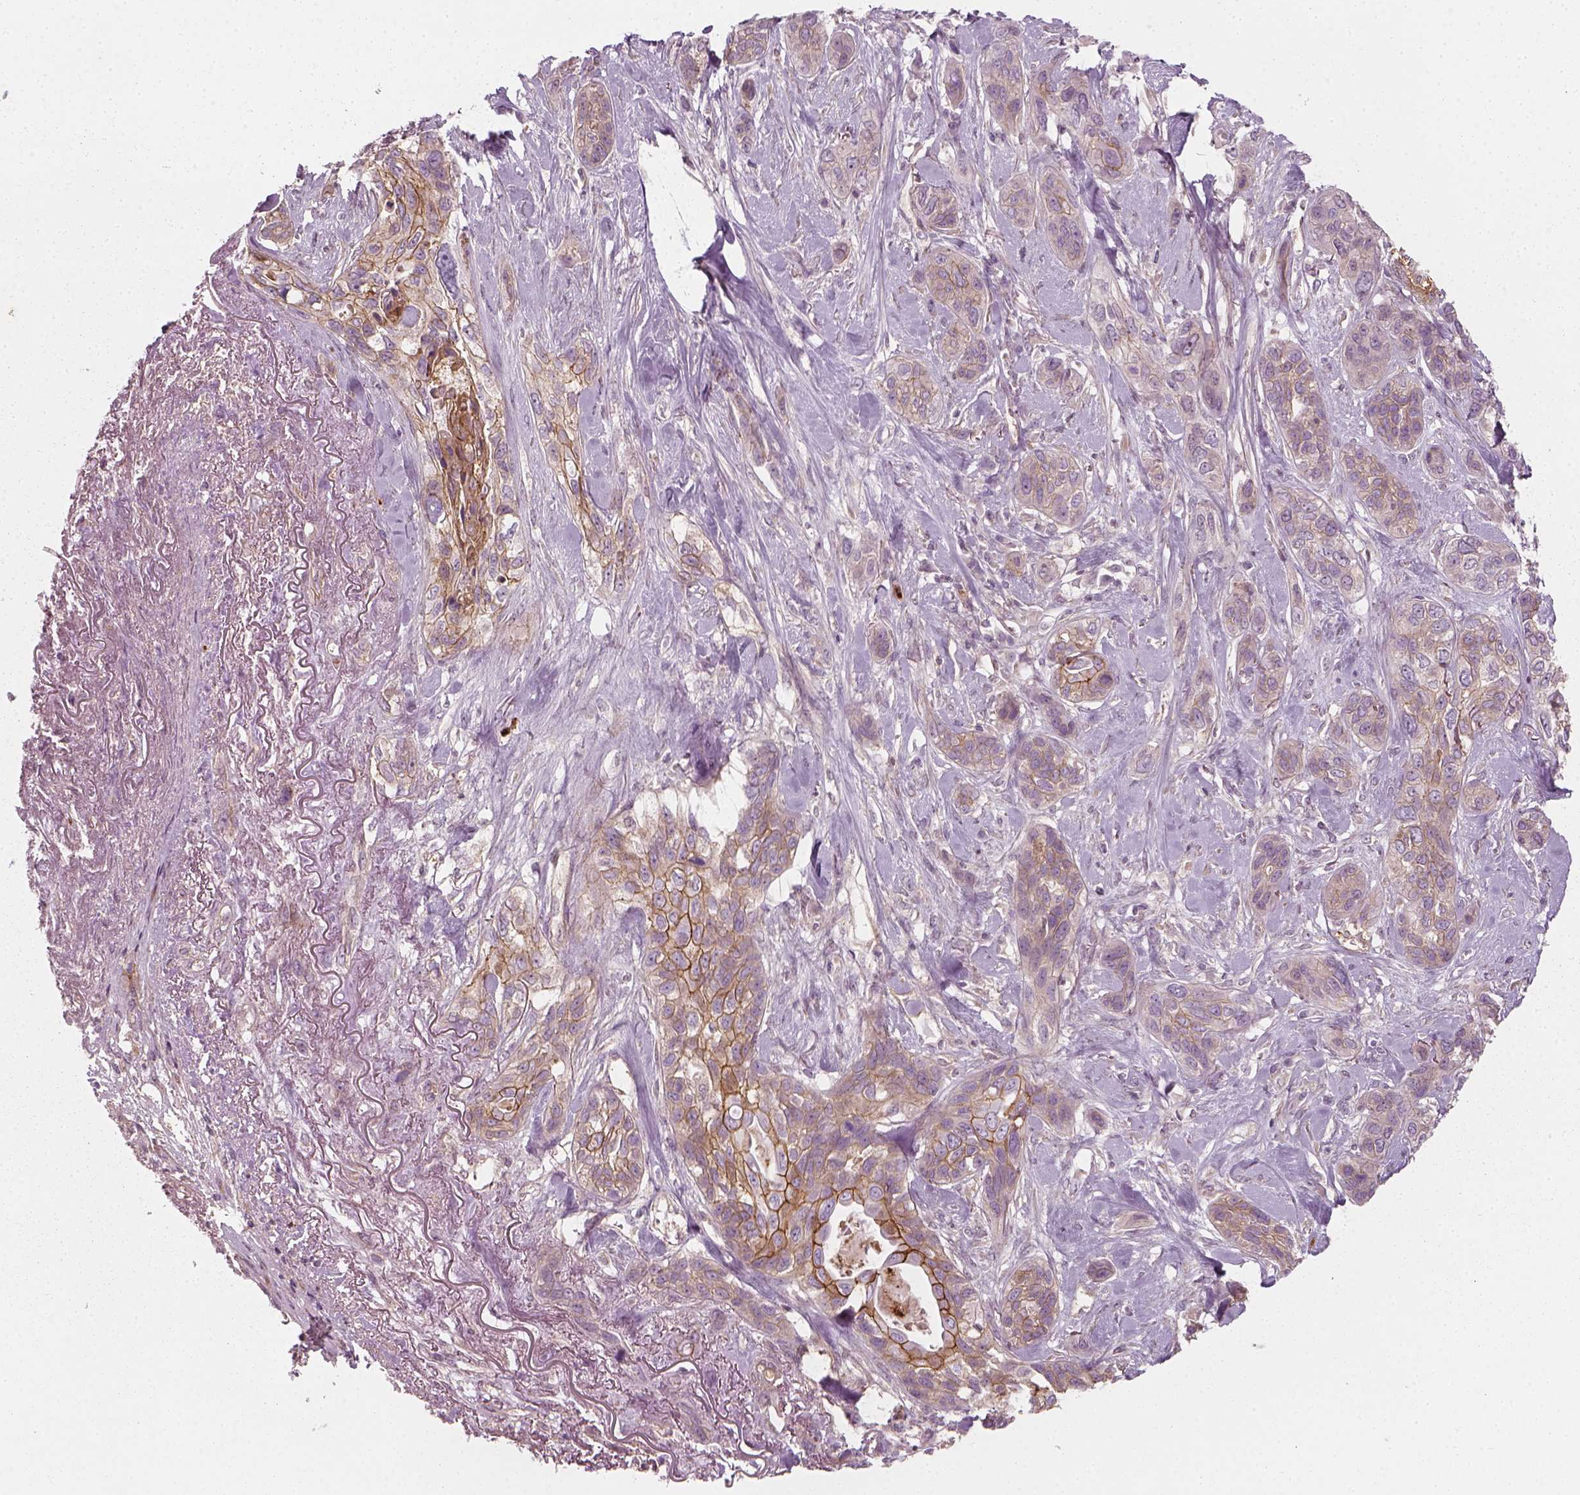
{"staining": {"intensity": "moderate", "quantity": ">75%", "location": "cytoplasmic/membranous"}, "tissue": "lung cancer", "cell_type": "Tumor cells", "image_type": "cancer", "snomed": [{"axis": "morphology", "description": "Squamous cell carcinoma, NOS"}, {"axis": "topography", "description": "Lung"}], "caption": "Immunohistochemical staining of lung squamous cell carcinoma demonstrates medium levels of moderate cytoplasmic/membranous protein expression in approximately >75% of tumor cells.", "gene": "NPTN", "patient": {"sex": "female", "age": 70}}